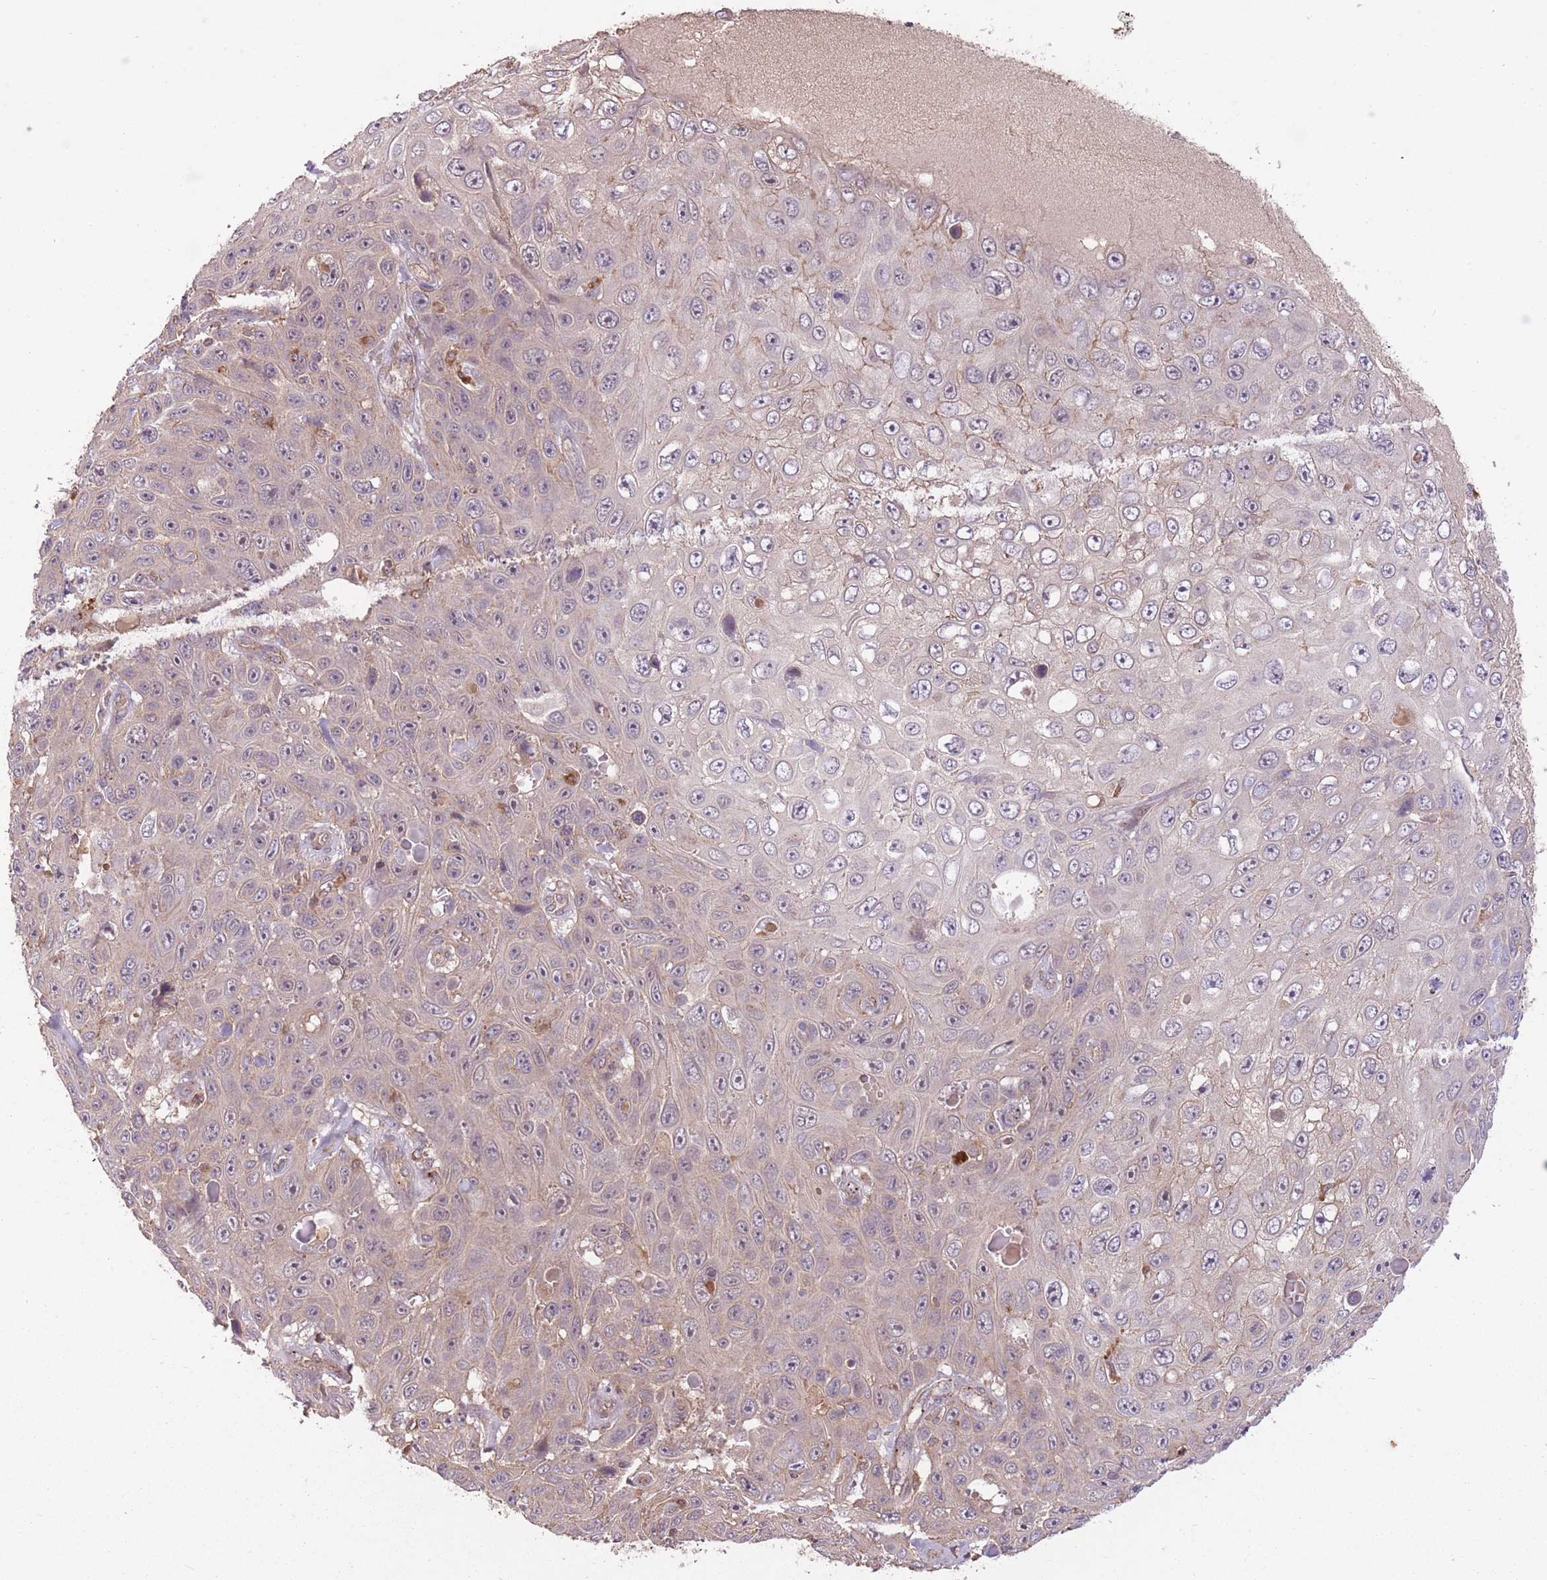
{"staining": {"intensity": "weak", "quantity": "<25%", "location": "cytoplasmic/membranous"}, "tissue": "skin cancer", "cell_type": "Tumor cells", "image_type": "cancer", "snomed": [{"axis": "morphology", "description": "Squamous cell carcinoma, NOS"}, {"axis": "topography", "description": "Skin"}], "caption": "High power microscopy micrograph of an immunohistochemistry histopathology image of skin squamous cell carcinoma, revealing no significant staining in tumor cells.", "gene": "POLR3F", "patient": {"sex": "male", "age": 82}}